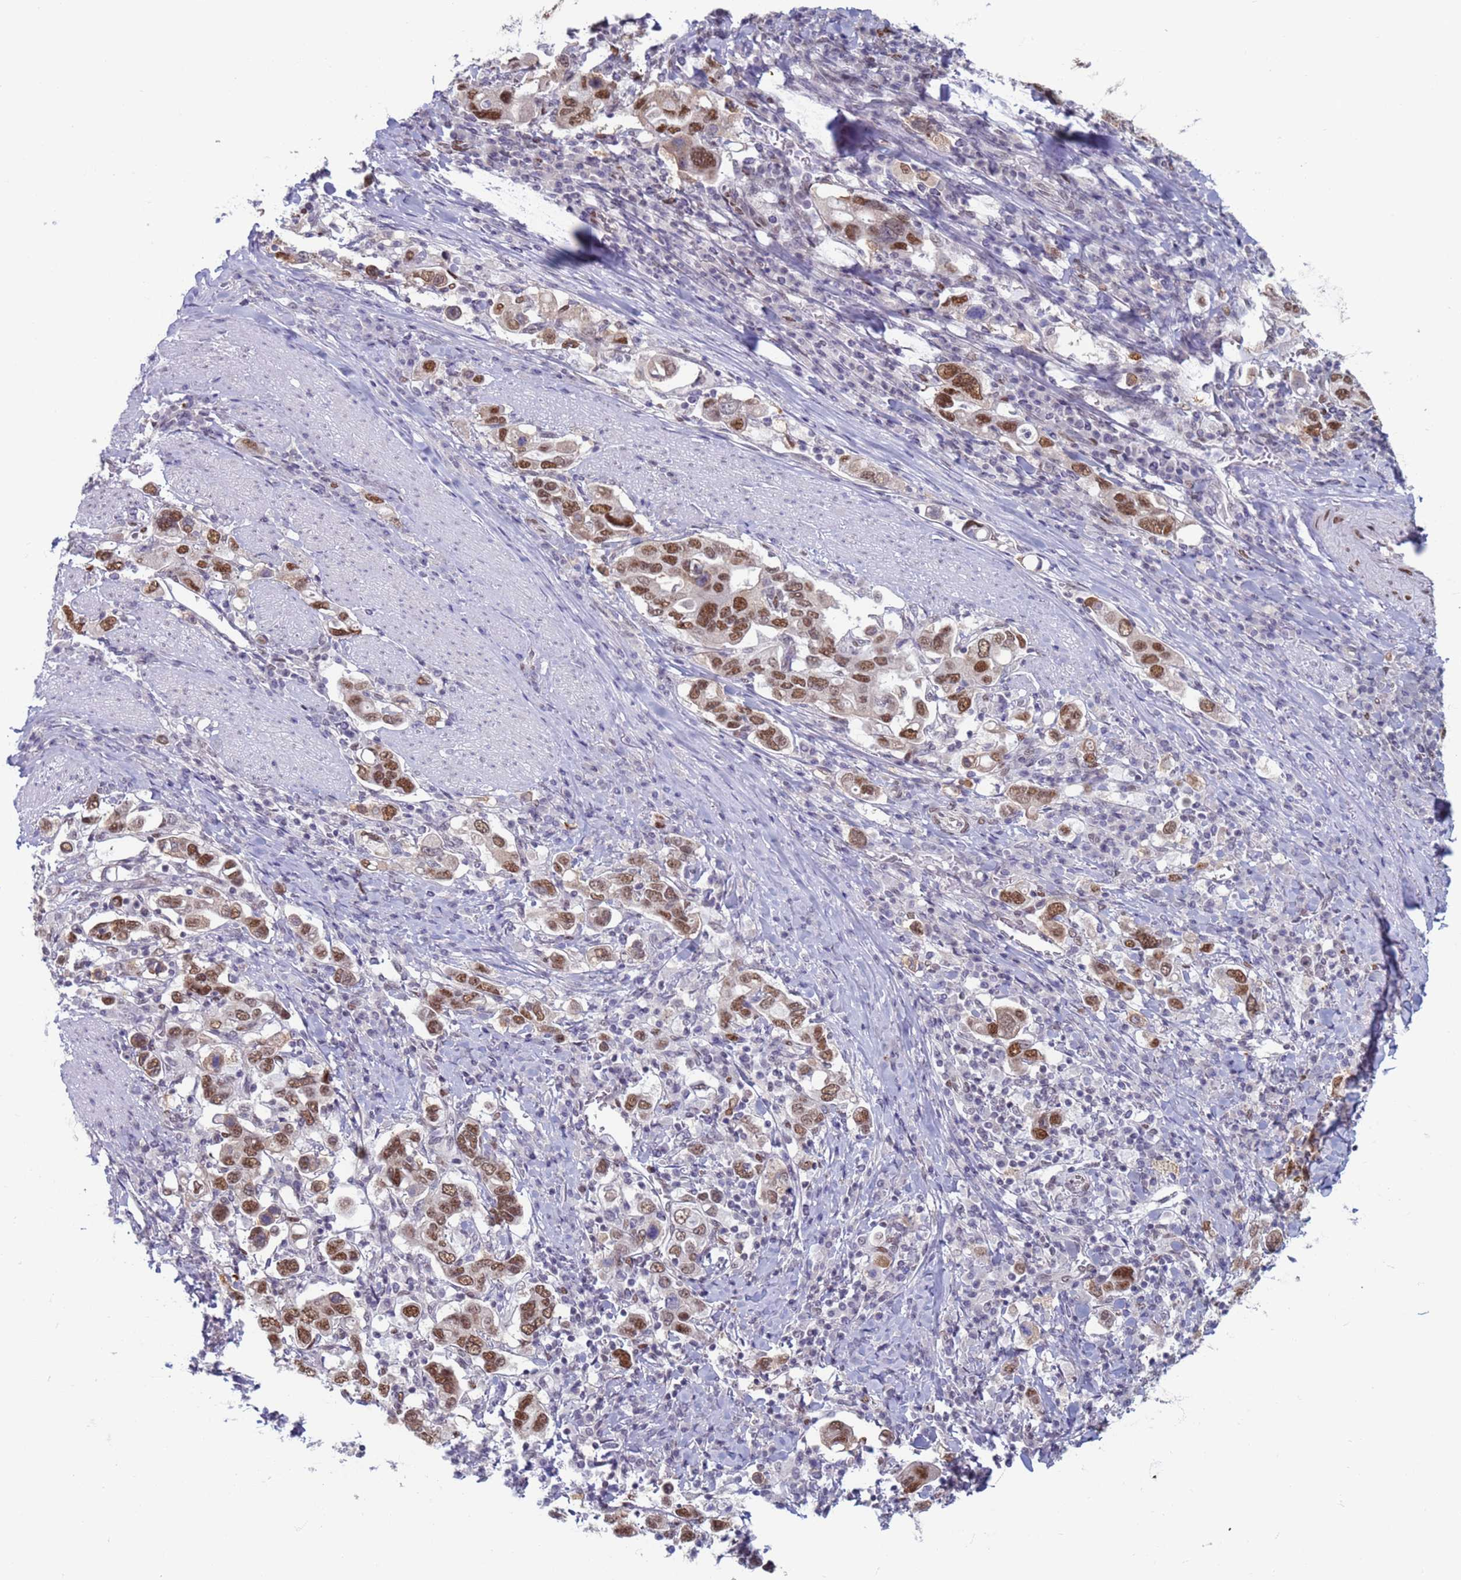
{"staining": {"intensity": "moderate", "quantity": ">75%", "location": "nuclear"}, "tissue": "stomach cancer", "cell_type": "Tumor cells", "image_type": "cancer", "snomed": [{"axis": "morphology", "description": "Adenocarcinoma, NOS"}, {"axis": "topography", "description": "Stomach, upper"}], "caption": "Stomach cancer (adenocarcinoma) stained with a brown dye exhibits moderate nuclear positive positivity in about >75% of tumor cells.", "gene": "SAE1", "patient": {"sex": "male", "age": 62}}